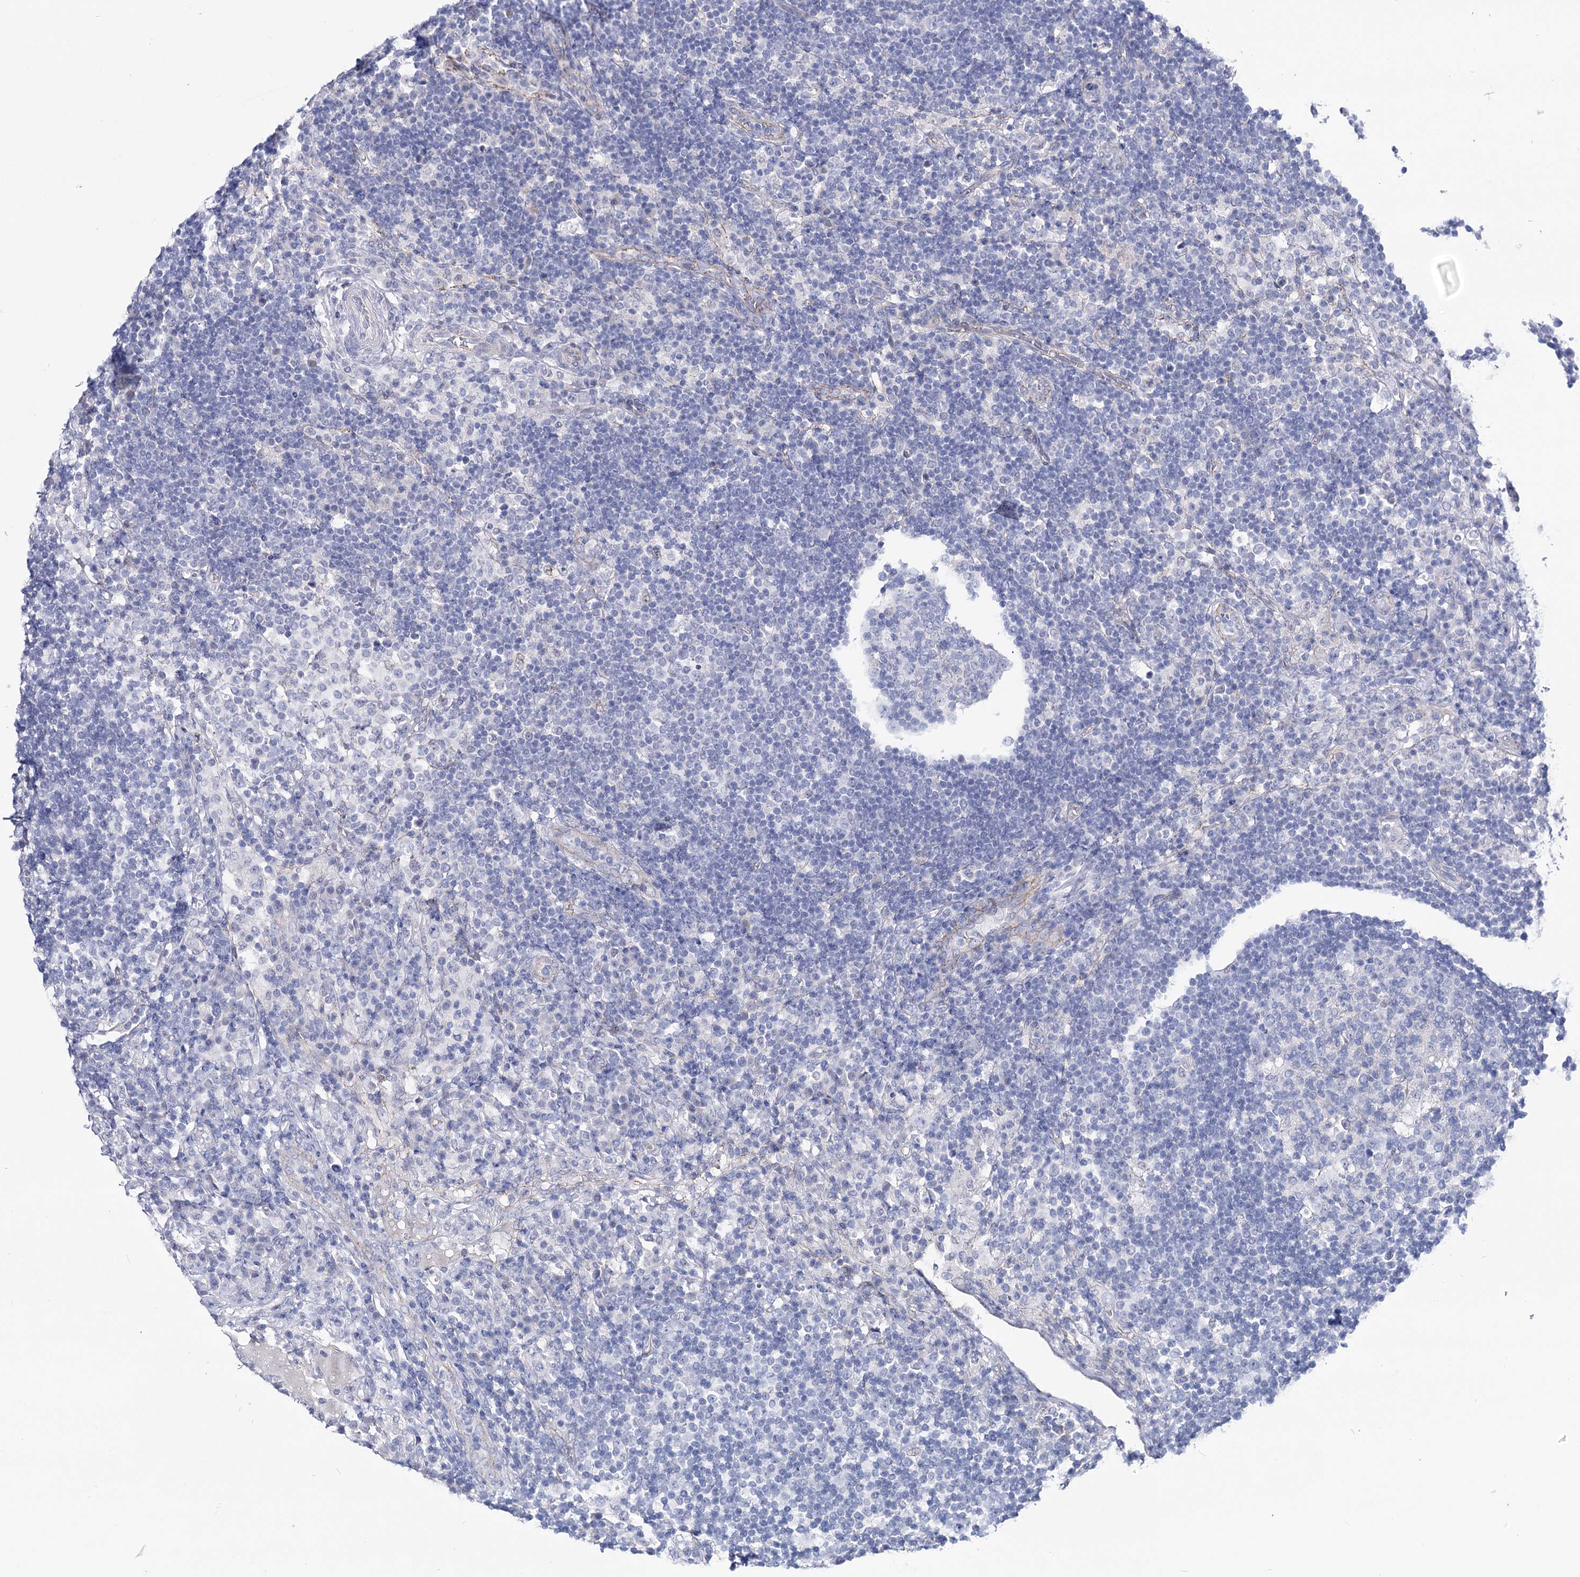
{"staining": {"intensity": "negative", "quantity": "none", "location": "none"}, "tissue": "lymph node", "cell_type": "Germinal center cells", "image_type": "normal", "snomed": [{"axis": "morphology", "description": "Normal tissue, NOS"}, {"axis": "topography", "description": "Lymph node"}], "caption": "An image of human lymph node is negative for staining in germinal center cells. (Brightfield microscopy of DAB immunohistochemistry (IHC) at high magnification).", "gene": "NRAP", "patient": {"sex": "female", "age": 53}}